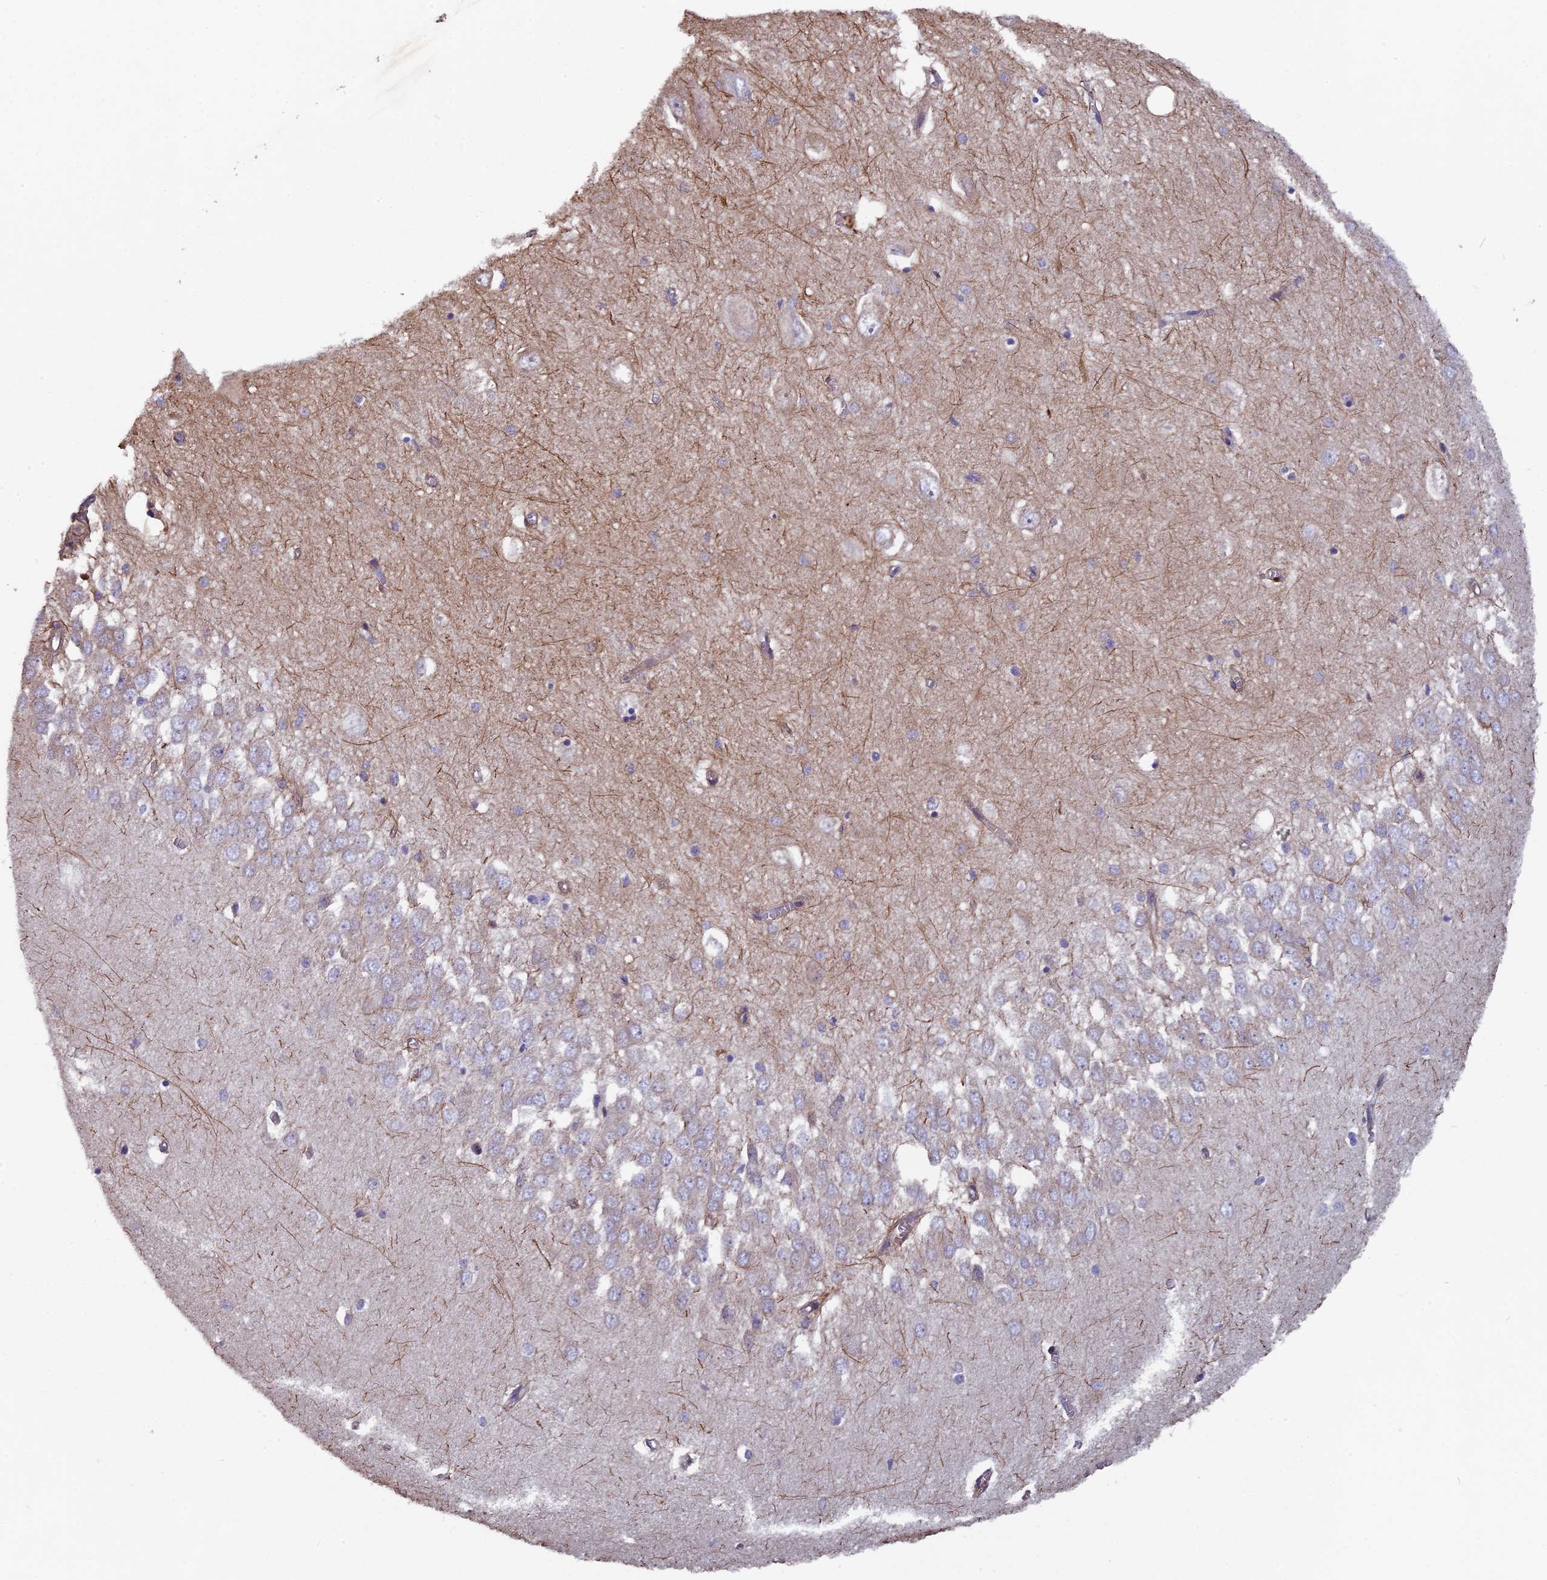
{"staining": {"intensity": "negative", "quantity": "none", "location": "none"}, "tissue": "hippocampus", "cell_type": "Glial cells", "image_type": "normal", "snomed": [{"axis": "morphology", "description": "Normal tissue, NOS"}, {"axis": "topography", "description": "Hippocampus"}], "caption": "The IHC image has no significant expression in glial cells of hippocampus.", "gene": "CCDC153", "patient": {"sex": "female", "age": 64}}